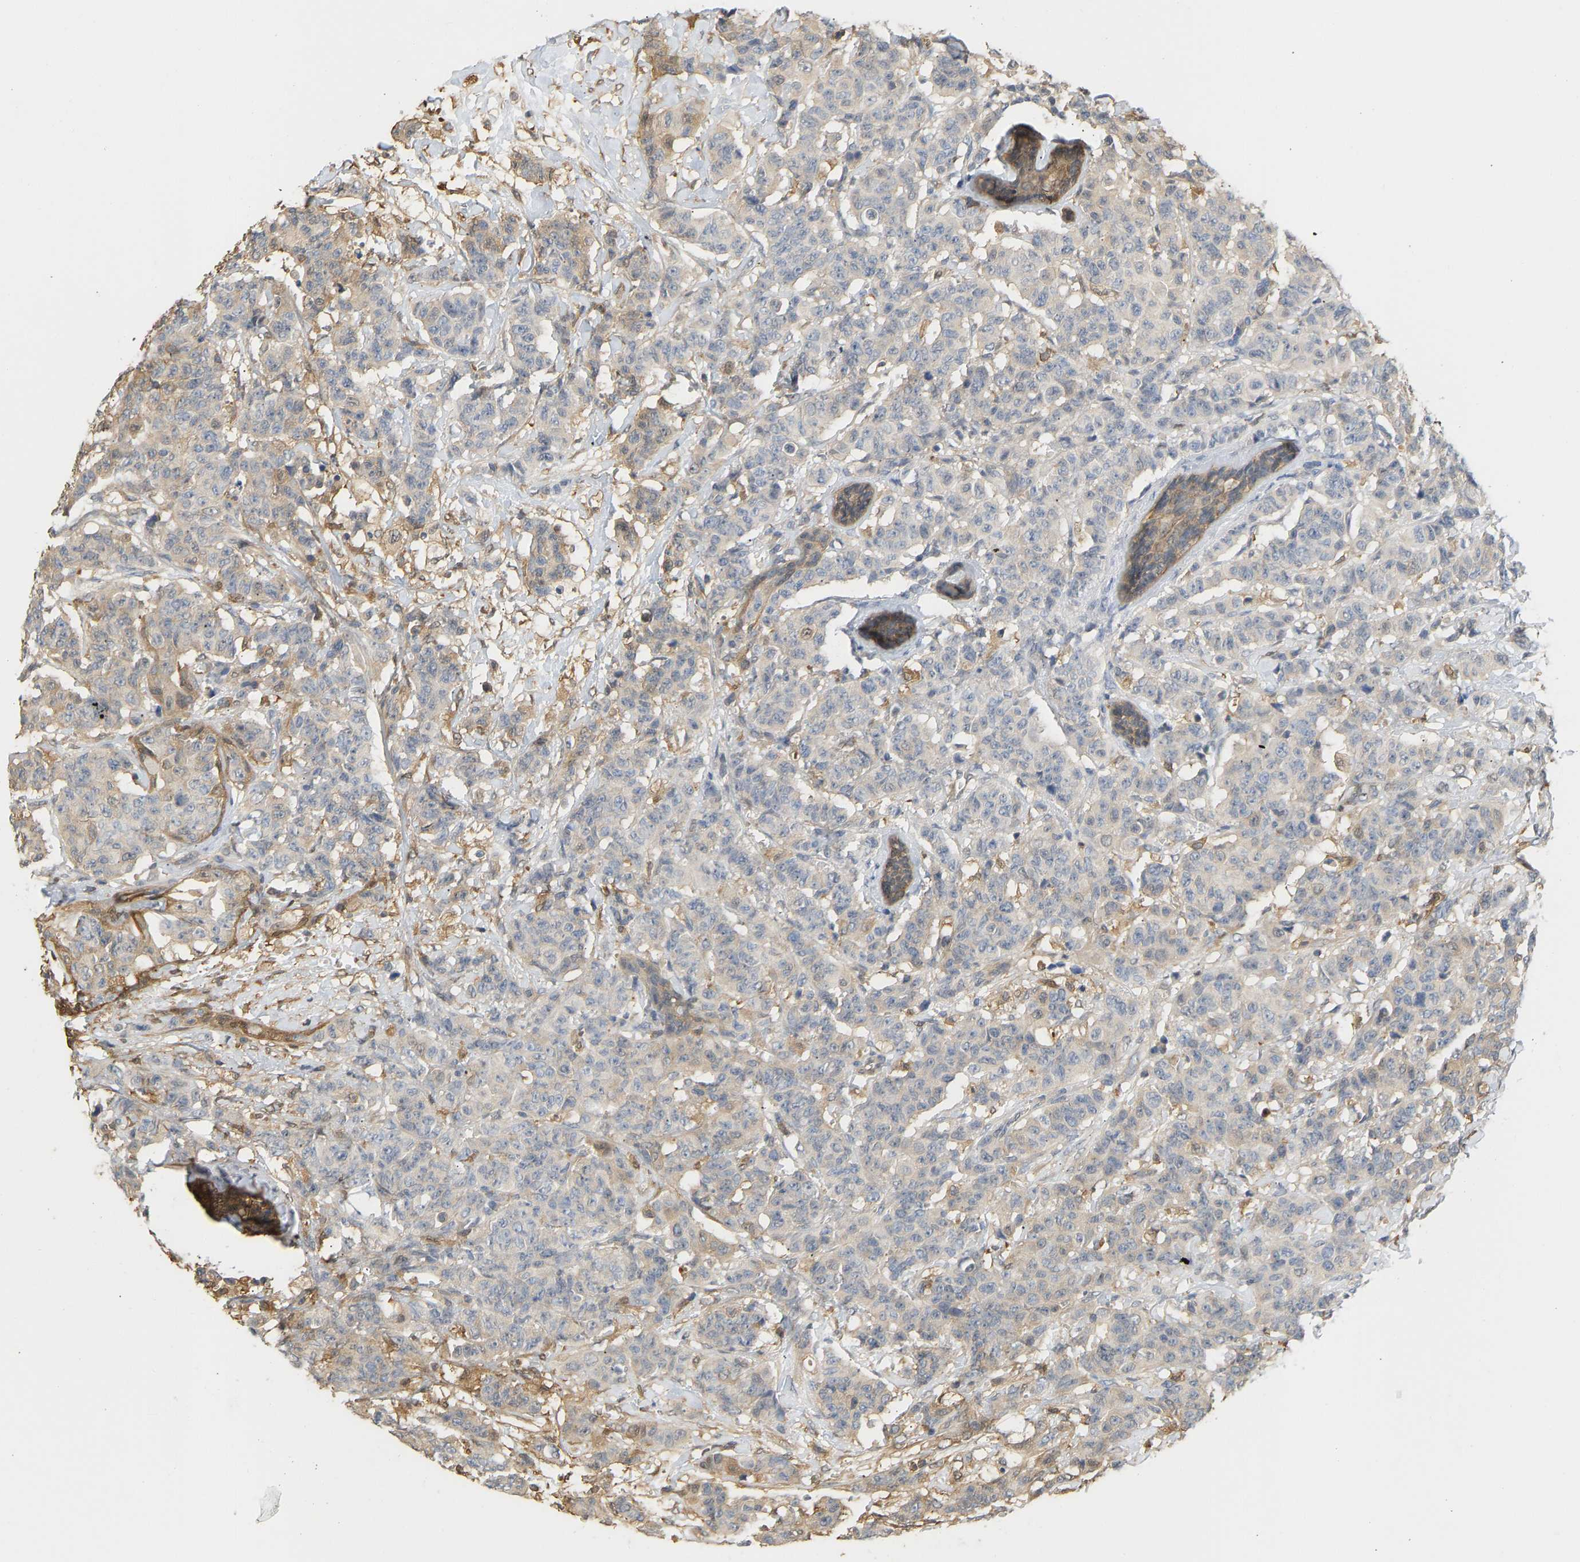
{"staining": {"intensity": "weak", "quantity": "25%-75%", "location": "cytoplasmic/membranous"}, "tissue": "breast cancer", "cell_type": "Tumor cells", "image_type": "cancer", "snomed": [{"axis": "morphology", "description": "Normal tissue, NOS"}, {"axis": "morphology", "description": "Duct carcinoma"}, {"axis": "topography", "description": "Breast"}], "caption": "Breast cancer (intraductal carcinoma) stained with DAB (3,3'-diaminobenzidine) IHC reveals low levels of weak cytoplasmic/membranous expression in approximately 25%-75% of tumor cells.", "gene": "ENO1", "patient": {"sex": "female", "age": 40}}